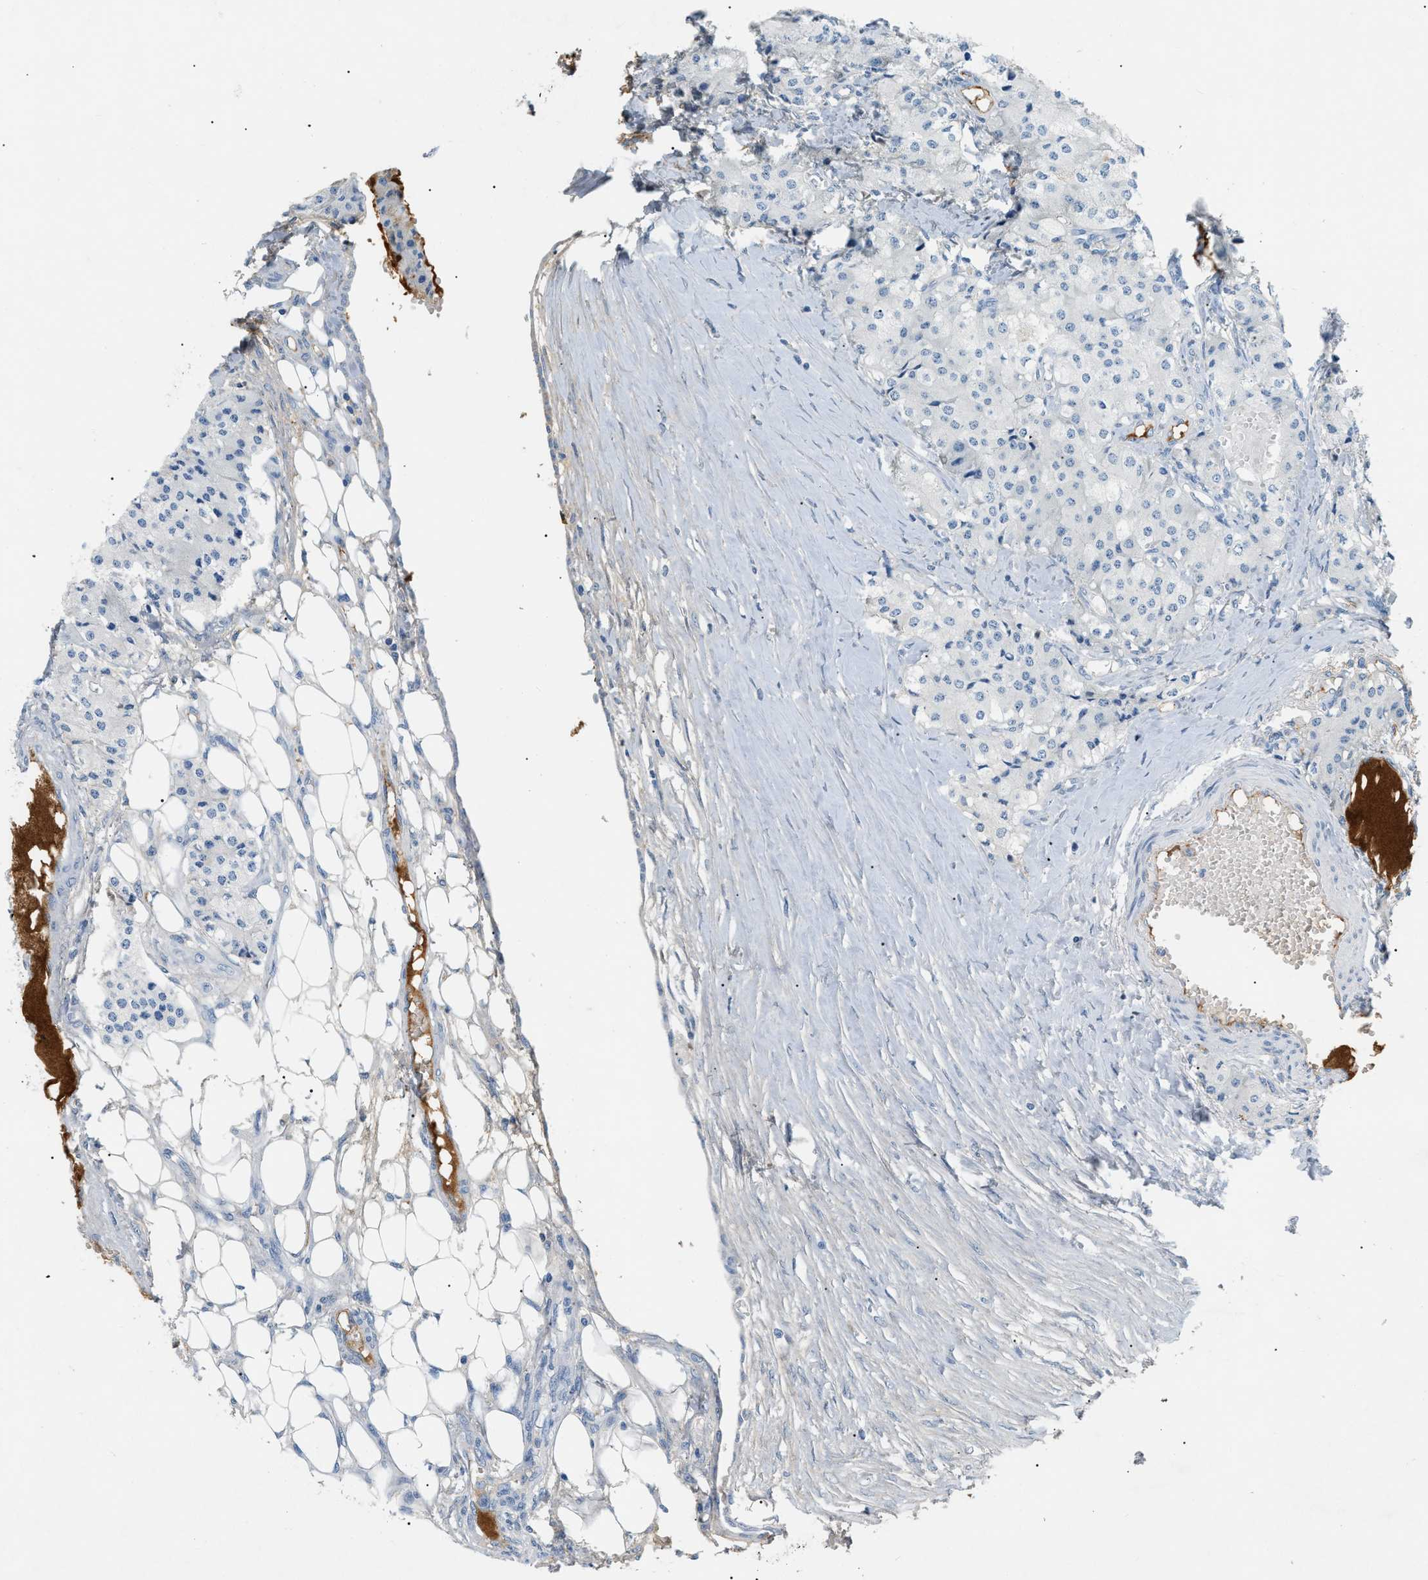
{"staining": {"intensity": "negative", "quantity": "none", "location": "none"}, "tissue": "carcinoid", "cell_type": "Tumor cells", "image_type": "cancer", "snomed": [{"axis": "morphology", "description": "Carcinoid, malignant, NOS"}, {"axis": "topography", "description": "Colon"}], "caption": "Tumor cells are negative for protein expression in human carcinoid. Brightfield microscopy of IHC stained with DAB (brown) and hematoxylin (blue), captured at high magnification.", "gene": "CFH", "patient": {"sex": "female", "age": 52}}